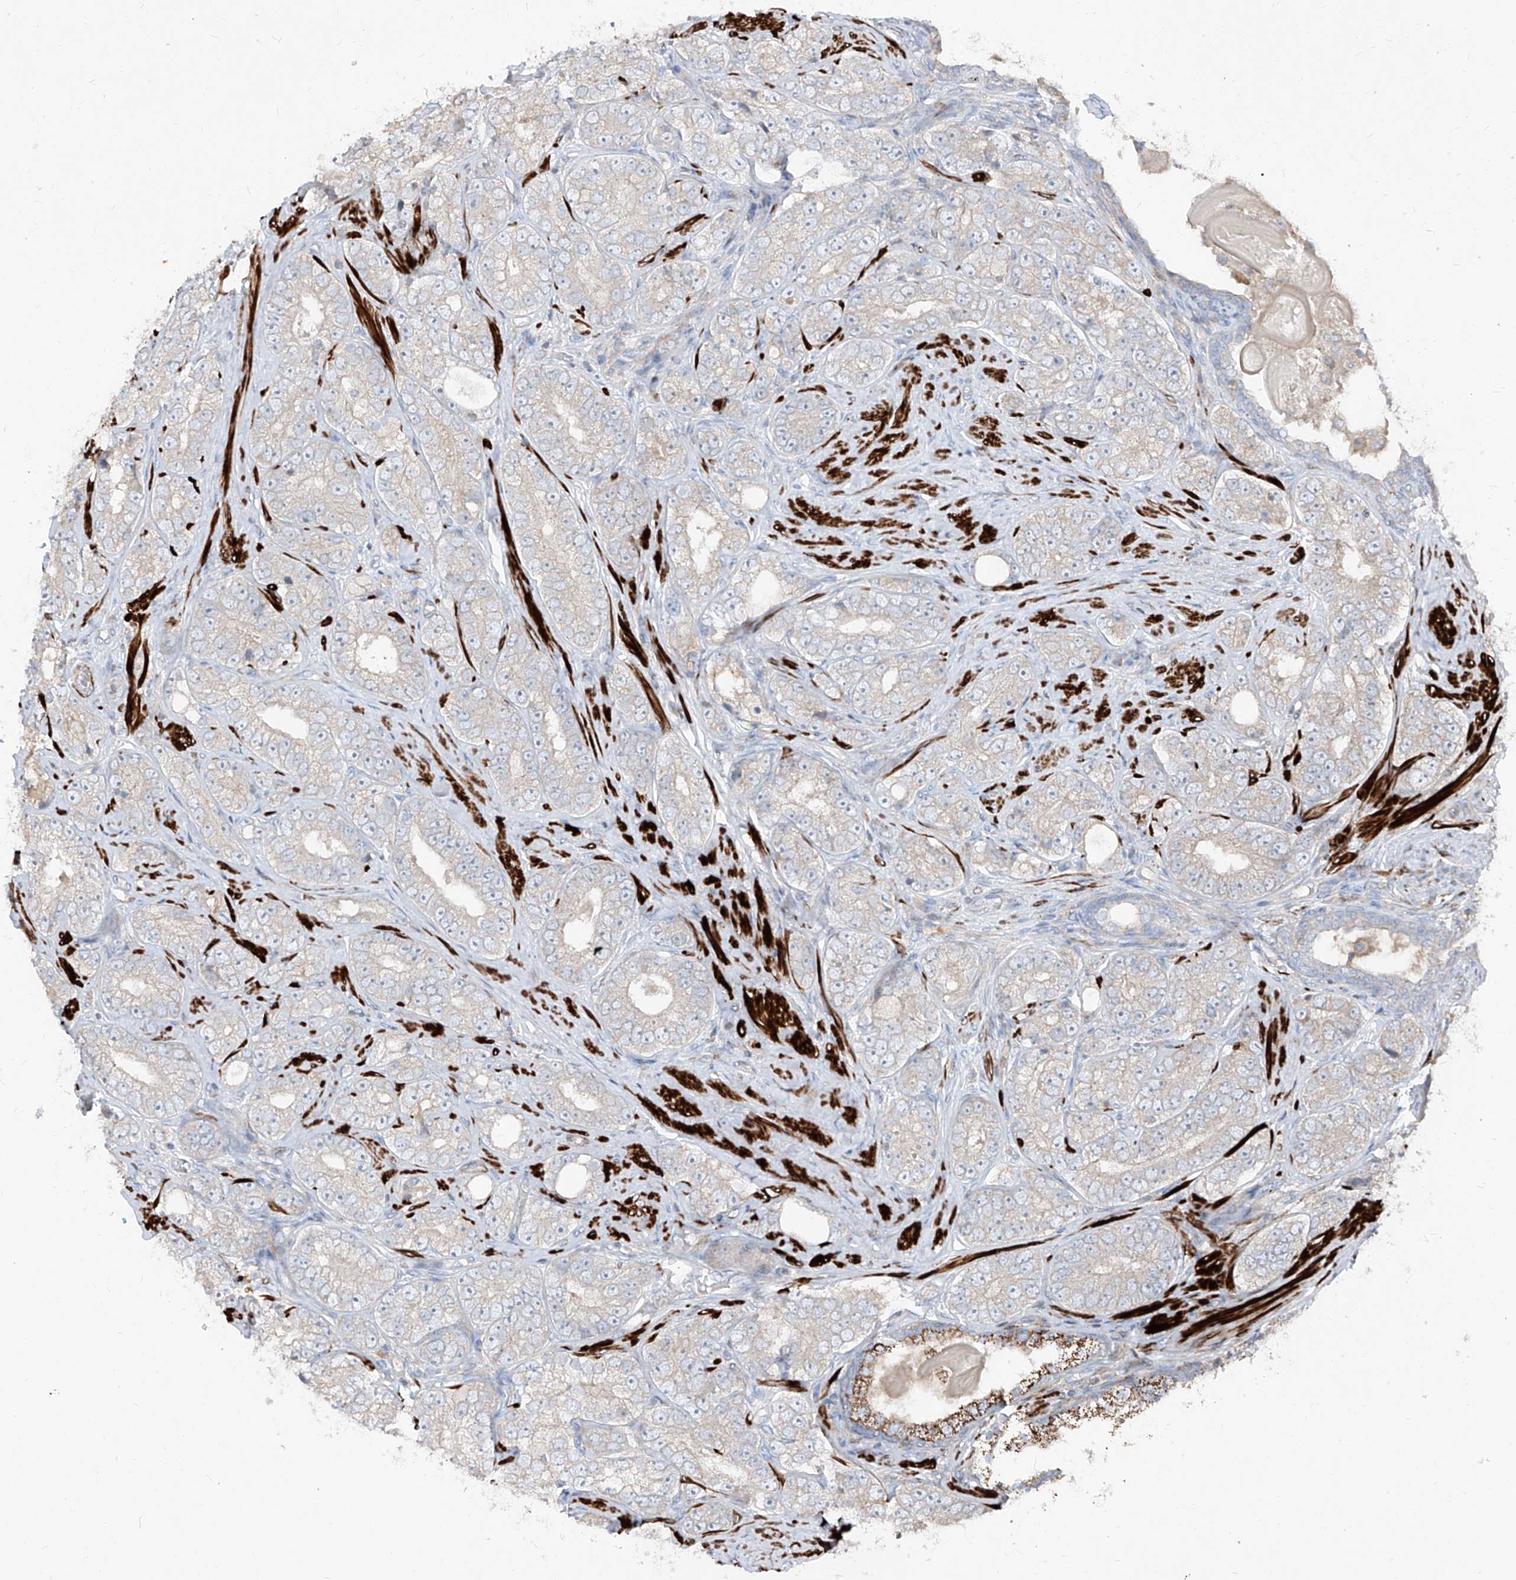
{"staining": {"intensity": "negative", "quantity": "none", "location": "none"}, "tissue": "prostate cancer", "cell_type": "Tumor cells", "image_type": "cancer", "snomed": [{"axis": "morphology", "description": "Adenocarcinoma, High grade"}, {"axis": "topography", "description": "Prostate"}], "caption": "Image shows no protein positivity in tumor cells of prostate cancer tissue.", "gene": "UFD1", "patient": {"sex": "male", "age": 56}}